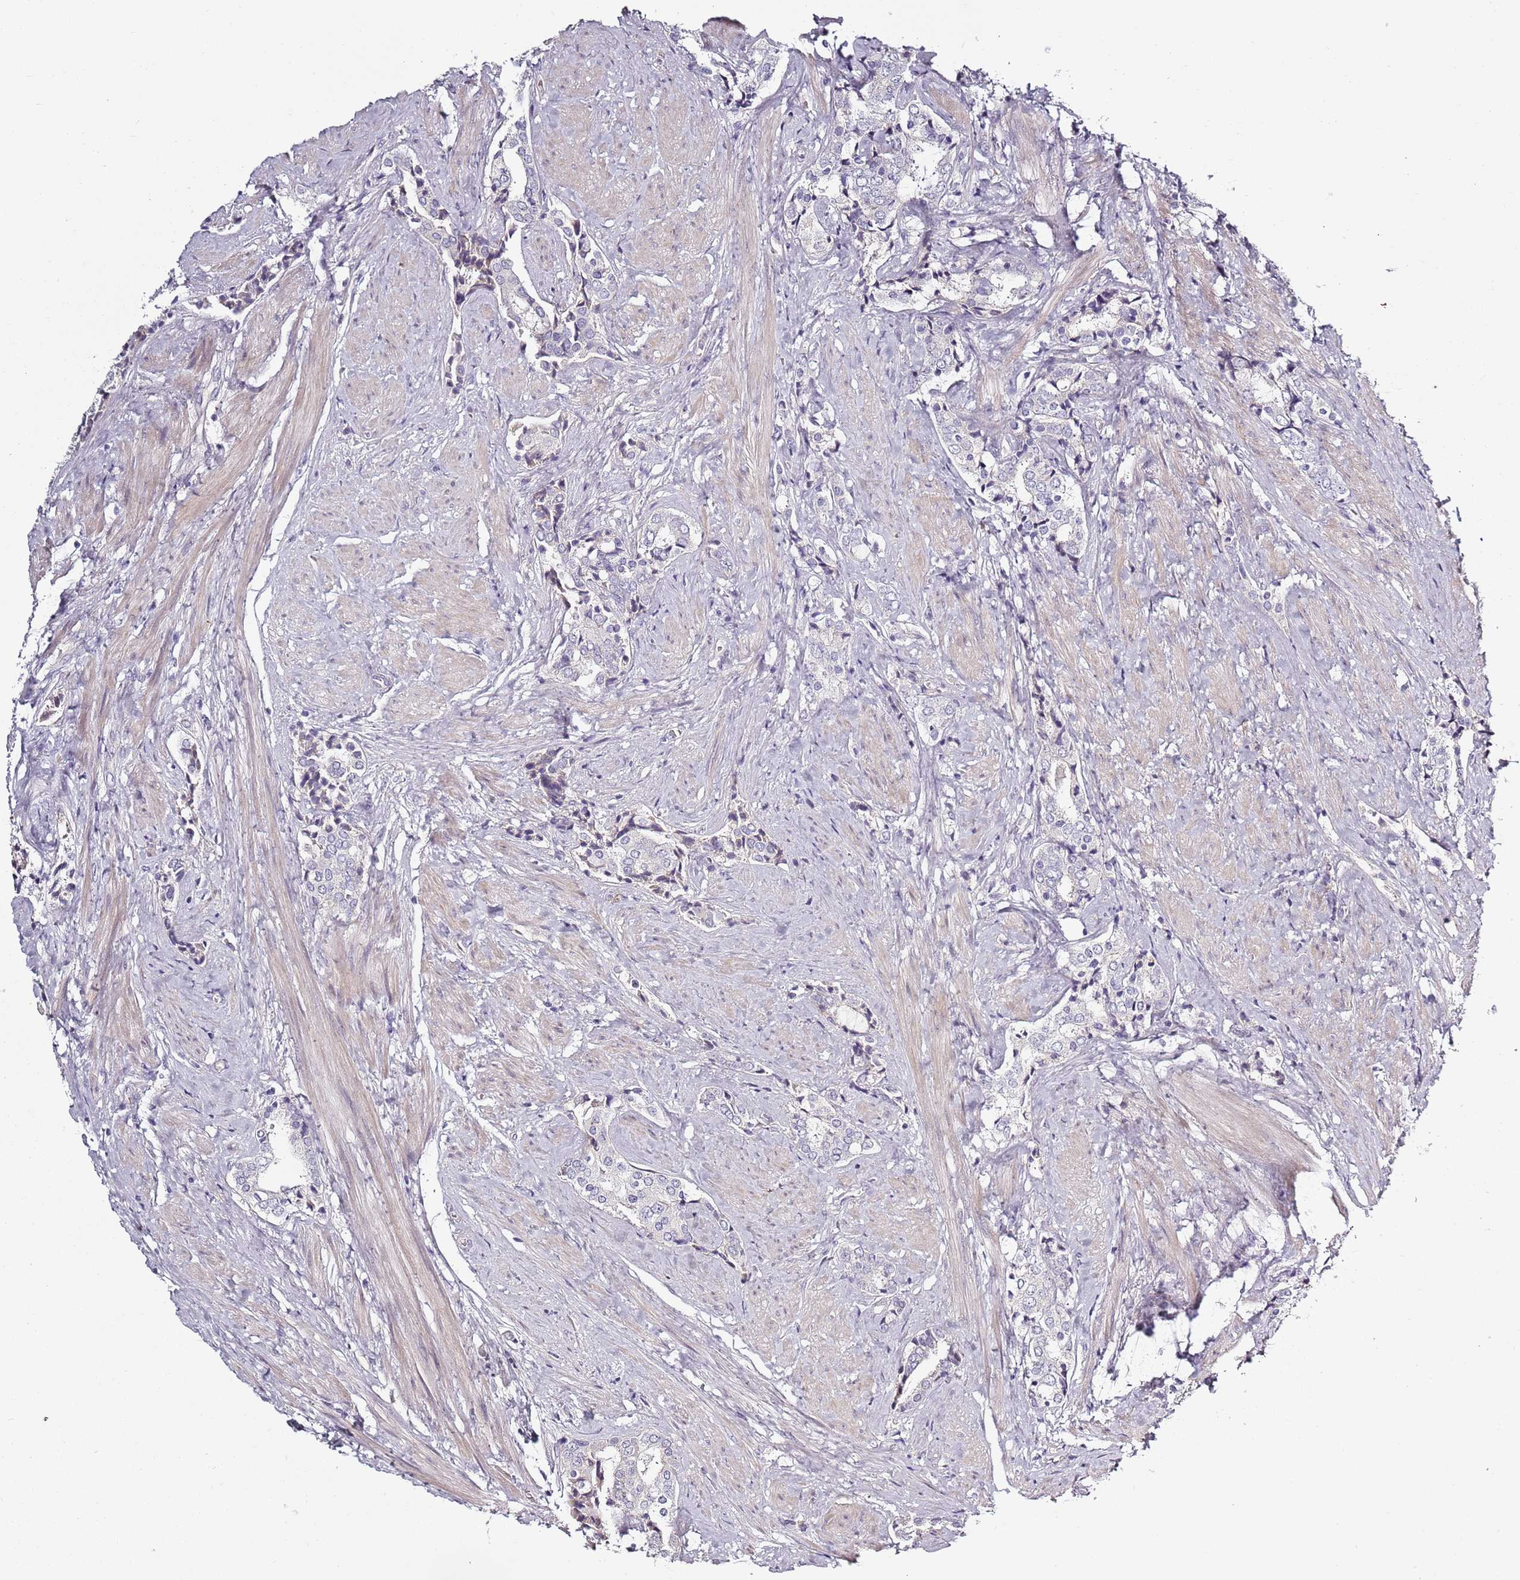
{"staining": {"intensity": "negative", "quantity": "none", "location": "none"}, "tissue": "prostate cancer", "cell_type": "Tumor cells", "image_type": "cancer", "snomed": [{"axis": "morphology", "description": "Adenocarcinoma, High grade"}, {"axis": "topography", "description": "Prostate"}], "caption": "Immunohistochemistry histopathology image of human prostate adenocarcinoma (high-grade) stained for a protein (brown), which exhibits no expression in tumor cells.", "gene": "CC2D2B", "patient": {"sex": "male", "age": 71}}